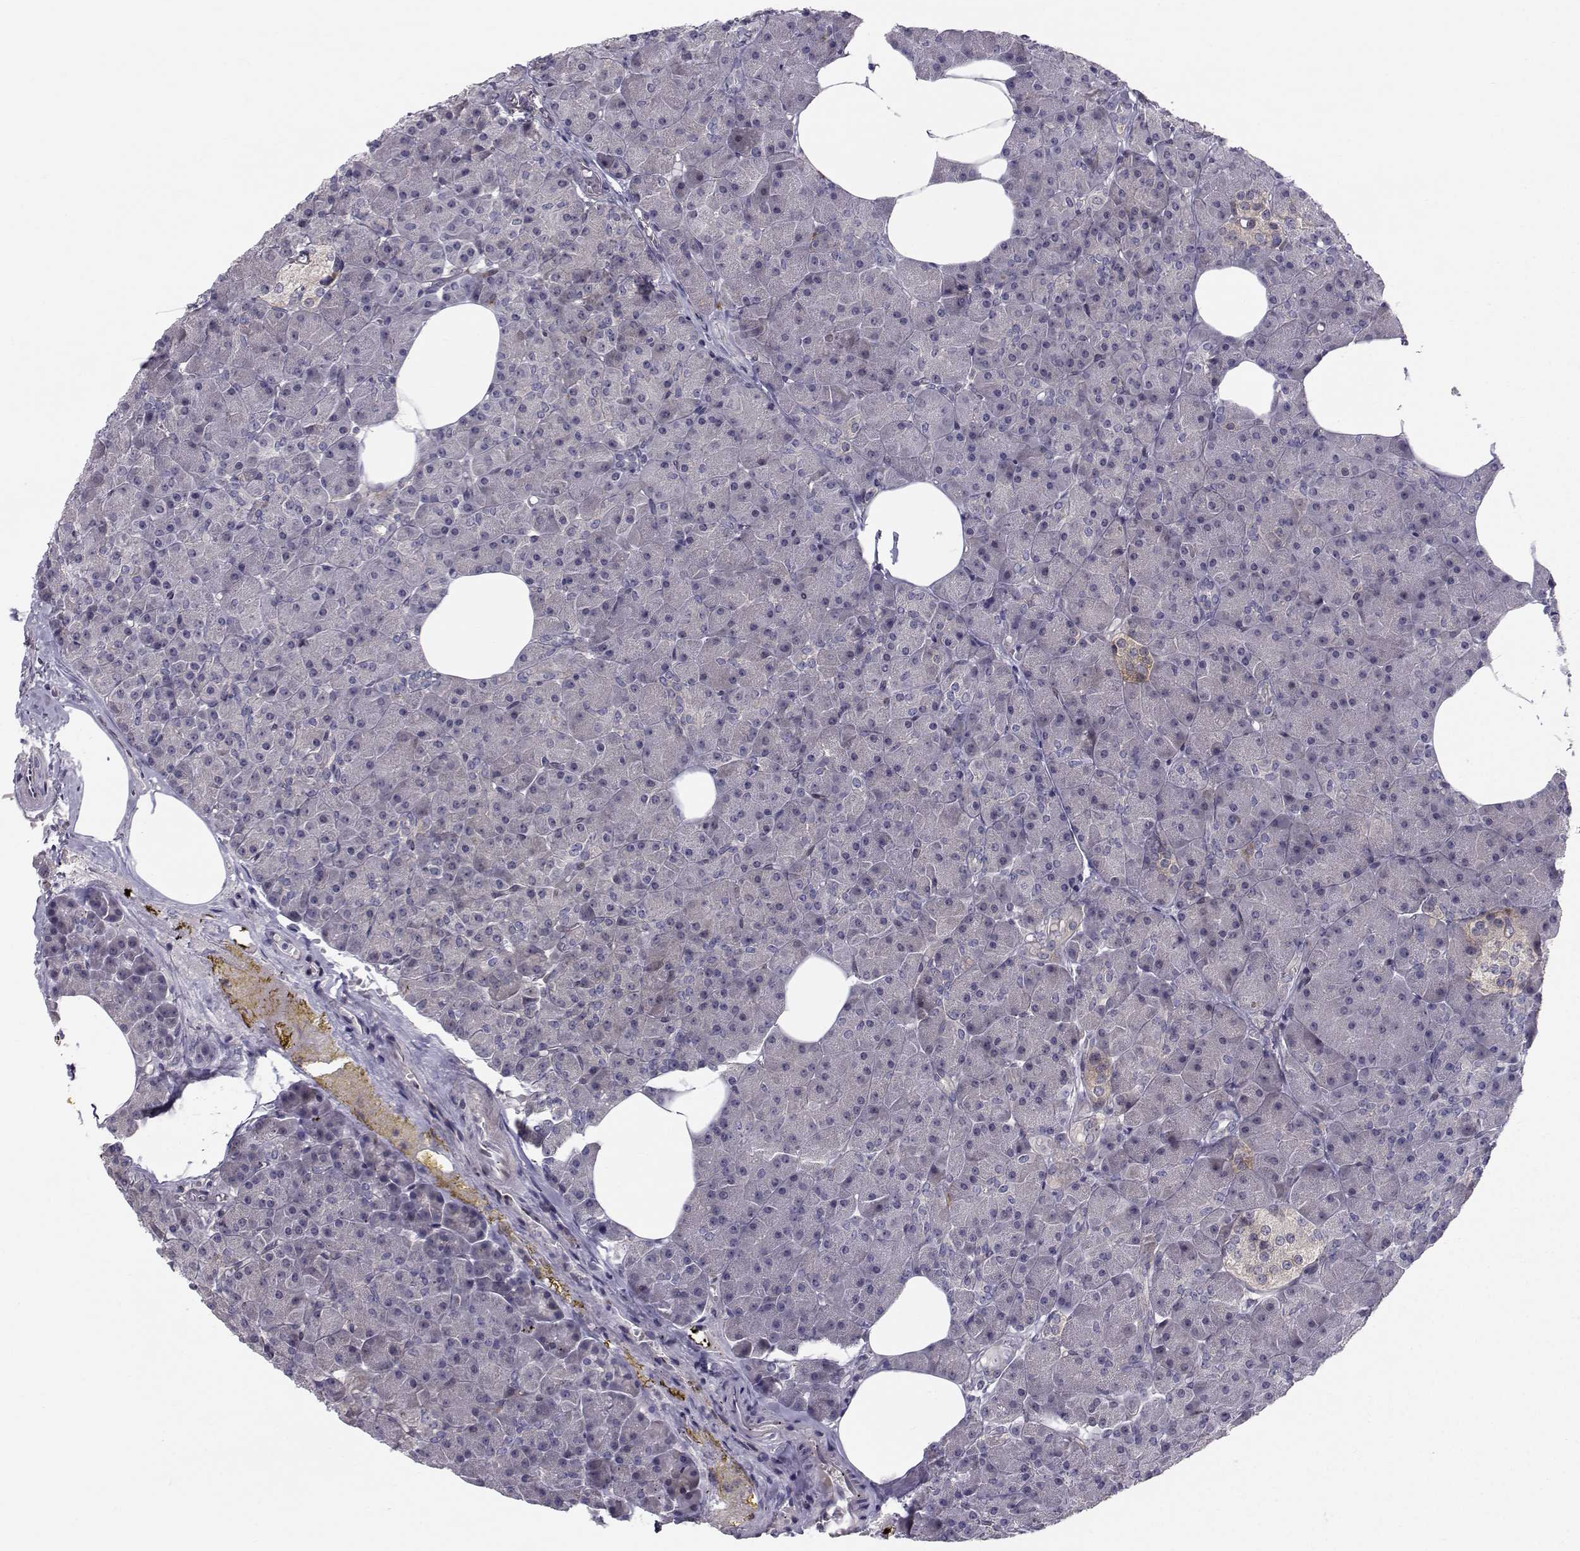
{"staining": {"intensity": "strong", "quantity": "<25%", "location": "cytoplasmic/membranous"}, "tissue": "pancreas", "cell_type": "Exocrine glandular cells", "image_type": "normal", "snomed": [{"axis": "morphology", "description": "Normal tissue, NOS"}, {"axis": "topography", "description": "Pancreas"}], "caption": "Pancreas stained with IHC shows strong cytoplasmic/membranous expression in approximately <25% of exocrine glandular cells. (Brightfield microscopy of DAB IHC at high magnification).", "gene": "HSP90AB1", "patient": {"sex": "female", "age": 45}}